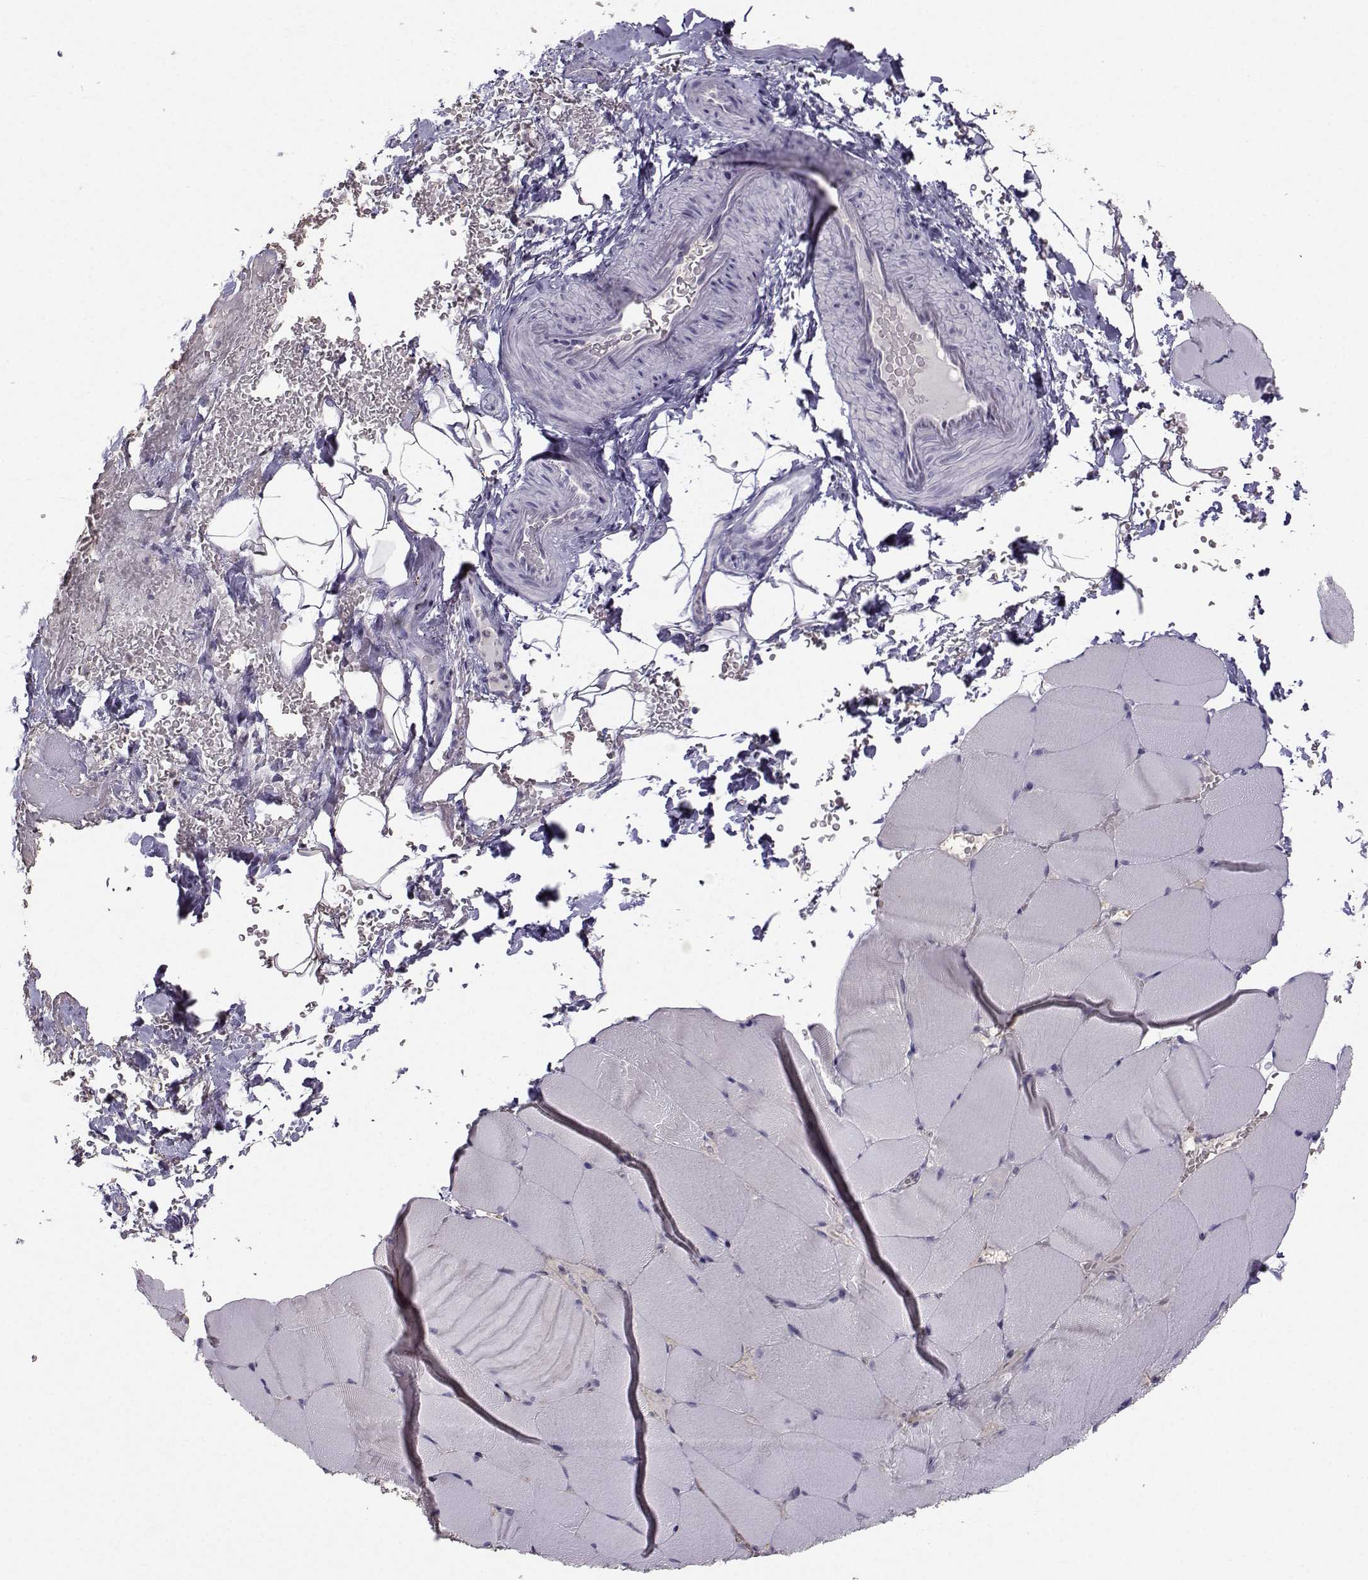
{"staining": {"intensity": "negative", "quantity": "none", "location": "none"}, "tissue": "skeletal muscle", "cell_type": "Myocytes", "image_type": "normal", "snomed": [{"axis": "morphology", "description": "Normal tissue, NOS"}, {"axis": "topography", "description": "Skeletal muscle"}], "caption": "Immunohistochemistry micrograph of unremarkable skeletal muscle stained for a protein (brown), which shows no positivity in myocytes.", "gene": "FCAMR", "patient": {"sex": "female", "age": 37}}